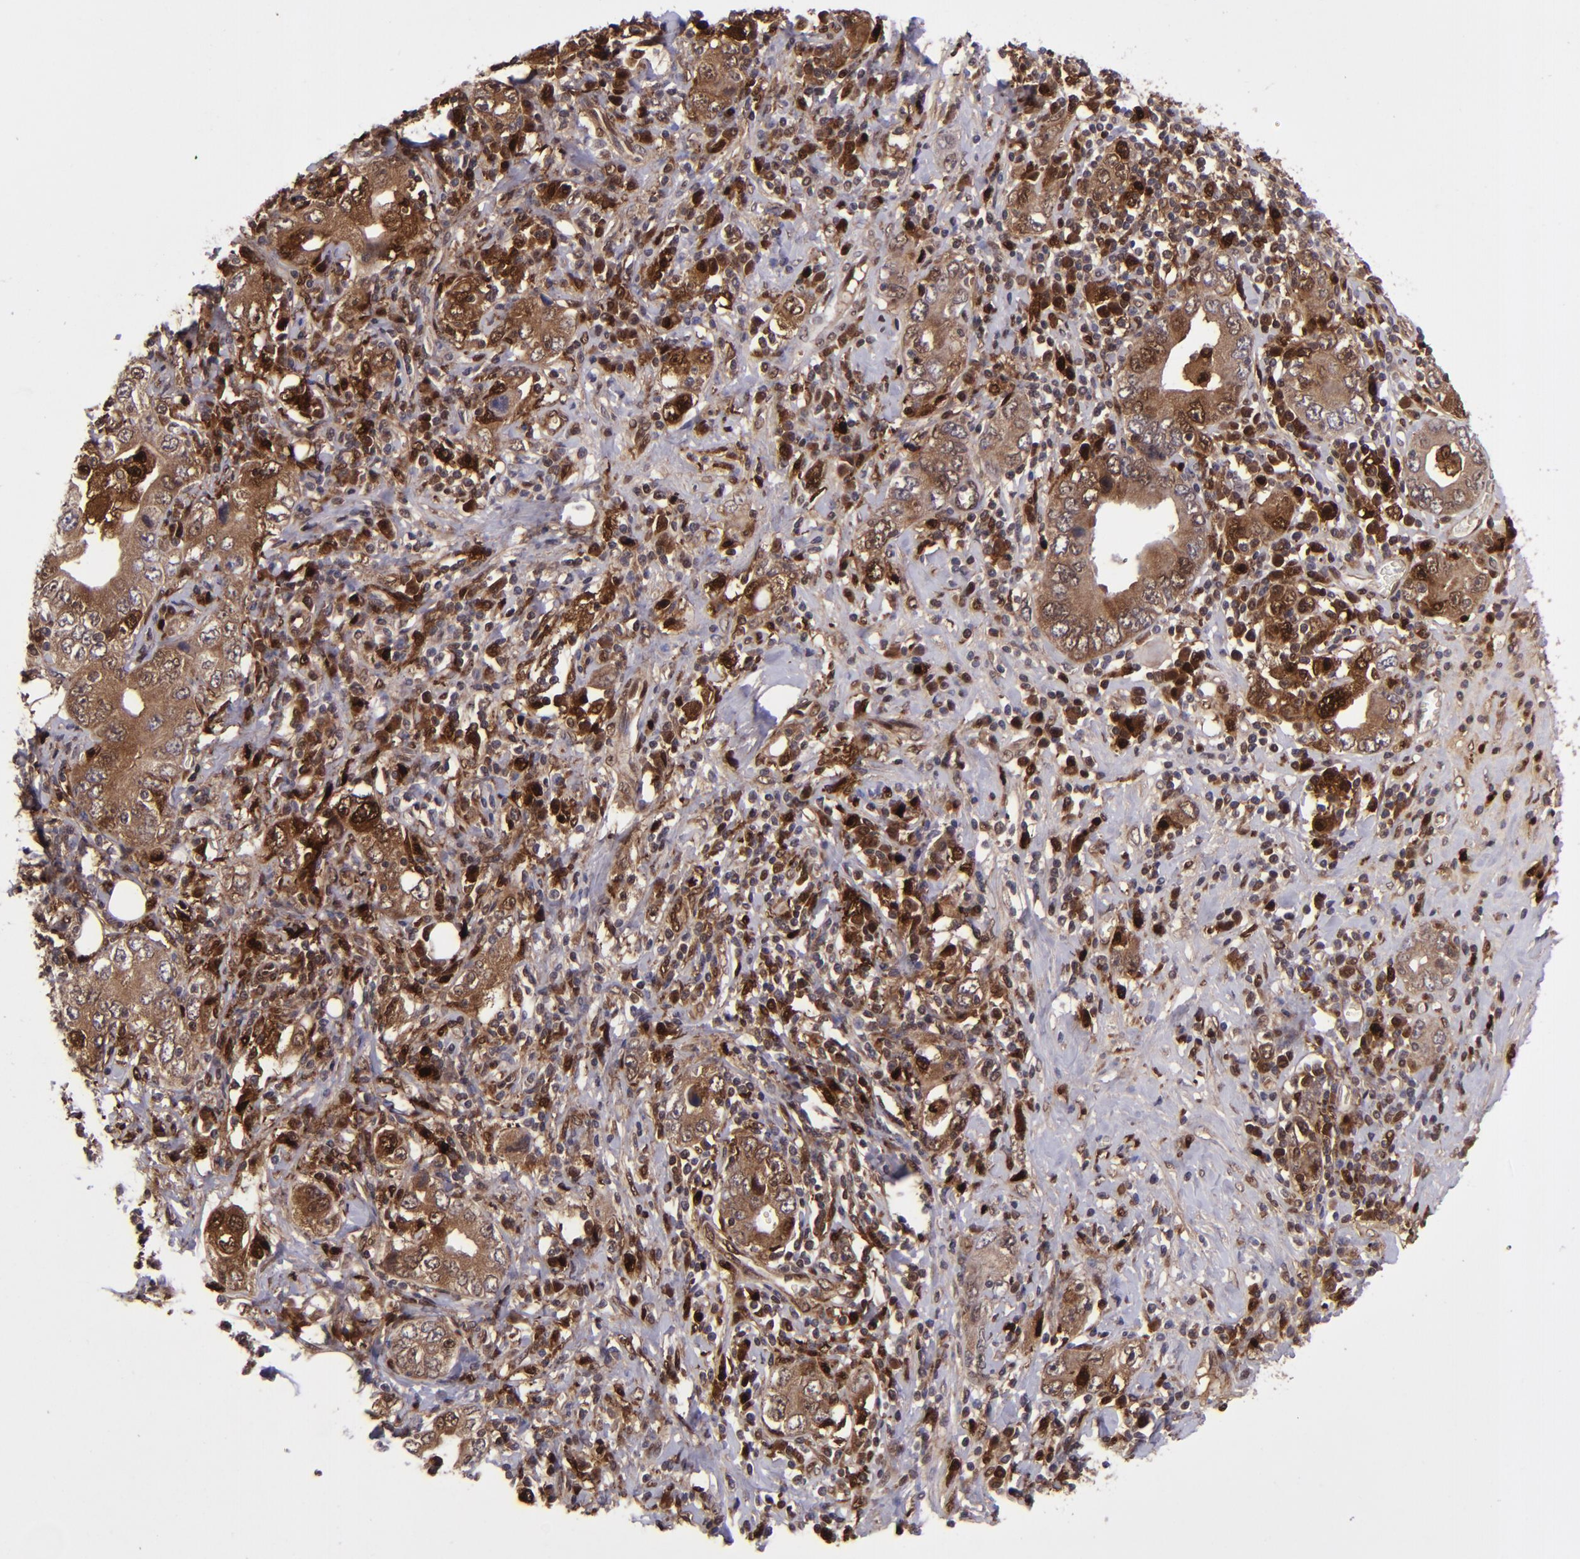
{"staining": {"intensity": "strong", "quantity": ">75%", "location": "cytoplasmic/membranous,nuclear"}, "tissue": "stomach cancer", "cell_type": "Tumor cells", "image_type": "cancer", "snomed": [{"axis": "morphology", "description": "Adenocarcinoma, NOS"}, {"axis": "topography", "description": "Stomach, lower"}], "caption": "Protein expression analysis of human adenocarcinoma (stomach) reveals strong cytoplasmic/membranous and nuclear staining in about >75% of tumor cells.", "gene": "TYMP", "patient": {"sex": "female", "age": 93}}